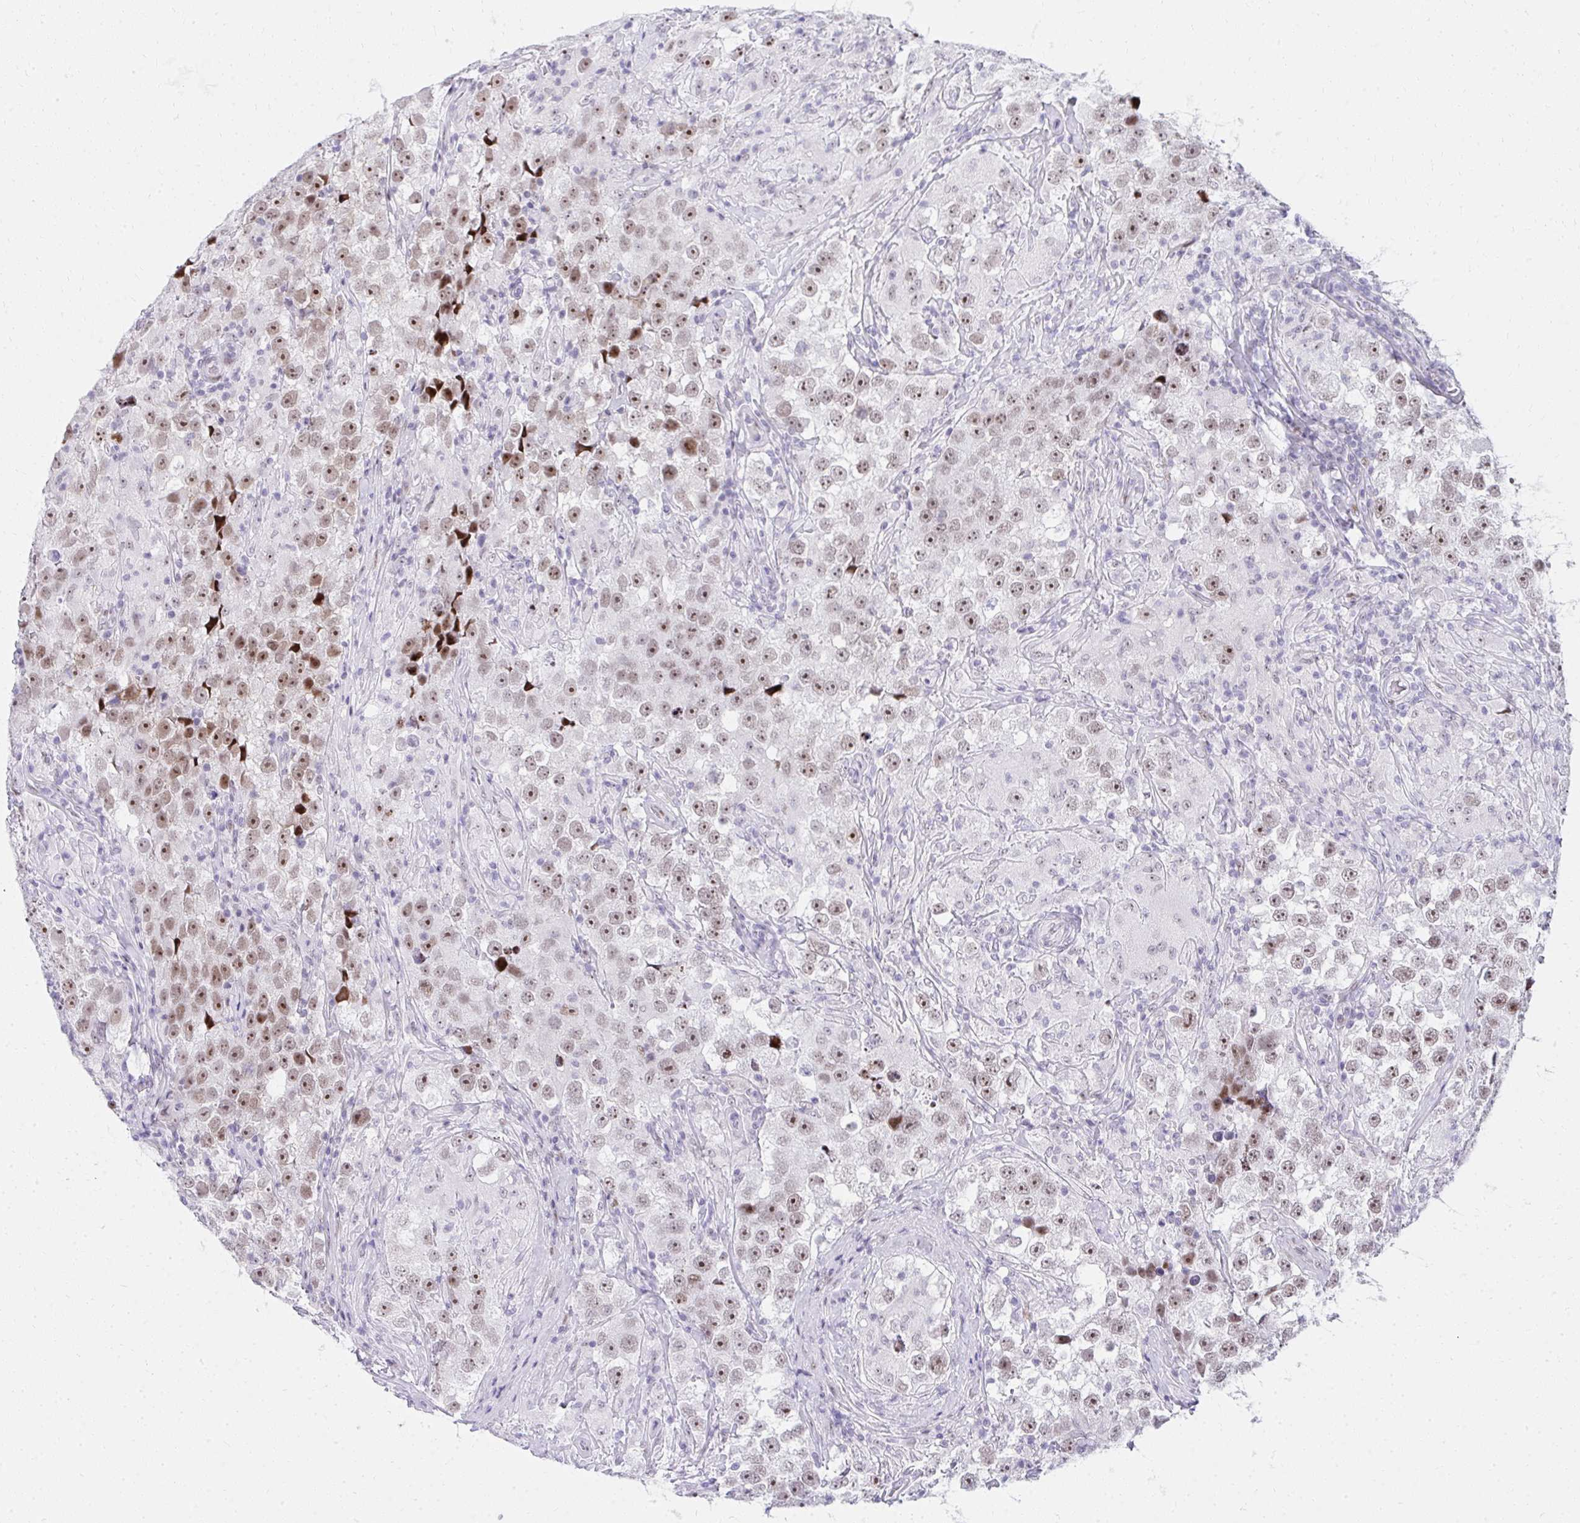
{"staining": {"intensity": "moderate", "quantity": ">75%", "location": "nuclear"}, "tissue": "testis cancer", "cell_type": "Tumor cells", "image_type": "cancer", "snomed": [{"axis": "morphology", "description": "Seminoma, NOS"}, {"axis": "topography", "description": "Testis"}], "caption": "Testis seminoma was stained to show a protein in brown. There is medium levels of moderate nuclear expression in approximately >75% of tumor cells.", "gene": "GLDN", "patient": {"sex": "male", "age": 46}}